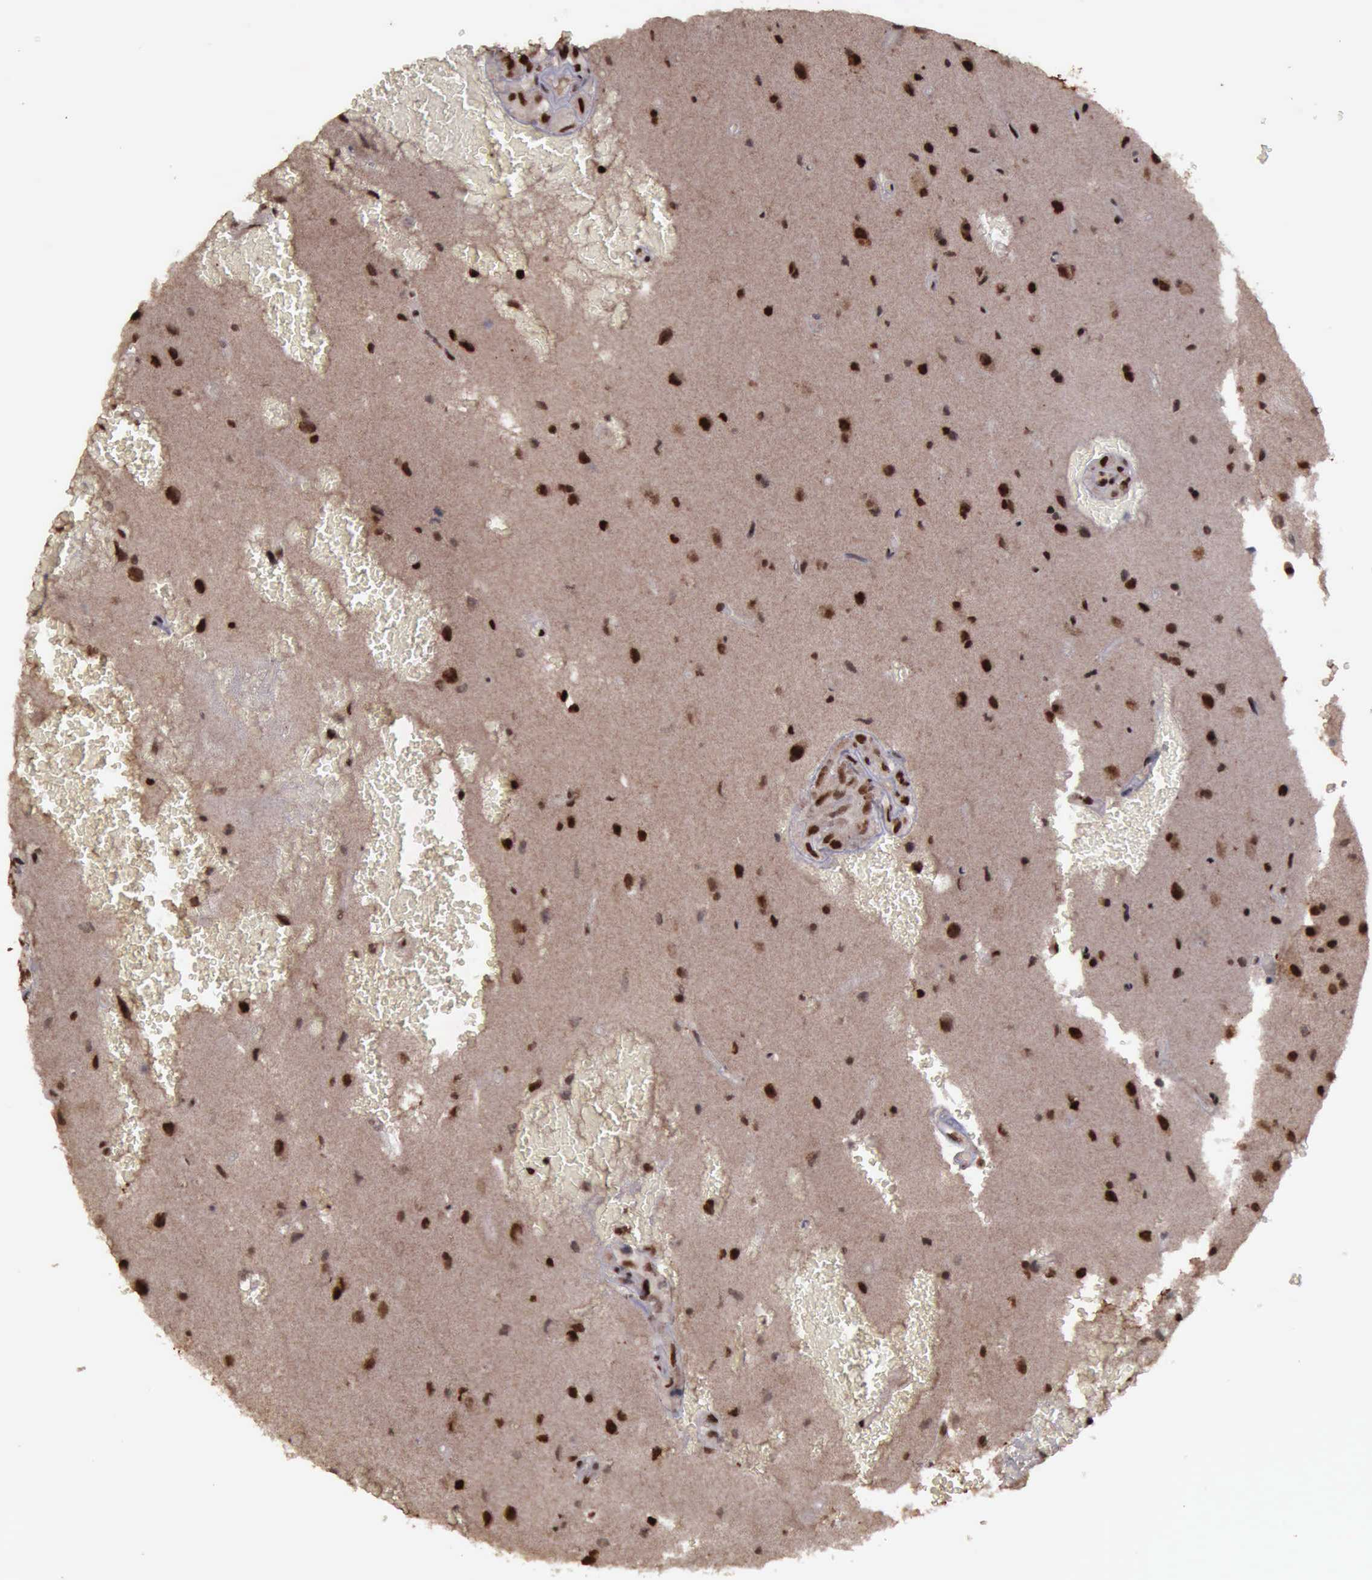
{"staining": {"intensity": "moderate", "quantity": ">75%", "location": "cytoplasmic/membranous,nuclear"}, "tissue": "glioma", "cell_type": "Tumor cells", "image_type": "cancer", "snomed": [{"axis": "morphology", "description": "Glioma, malignant, High grade"}, {"axis": "topography", "description": "Brain"}], "caption": "Malignant glioma (high-grade) stained for a protein (brown) displays moderate cytoplasmic/membranous and nuclear positive positivity in about >75% of tumor cells.", "gene": "TRMT2A", "patient": {"sex": "male", "age": 48}}